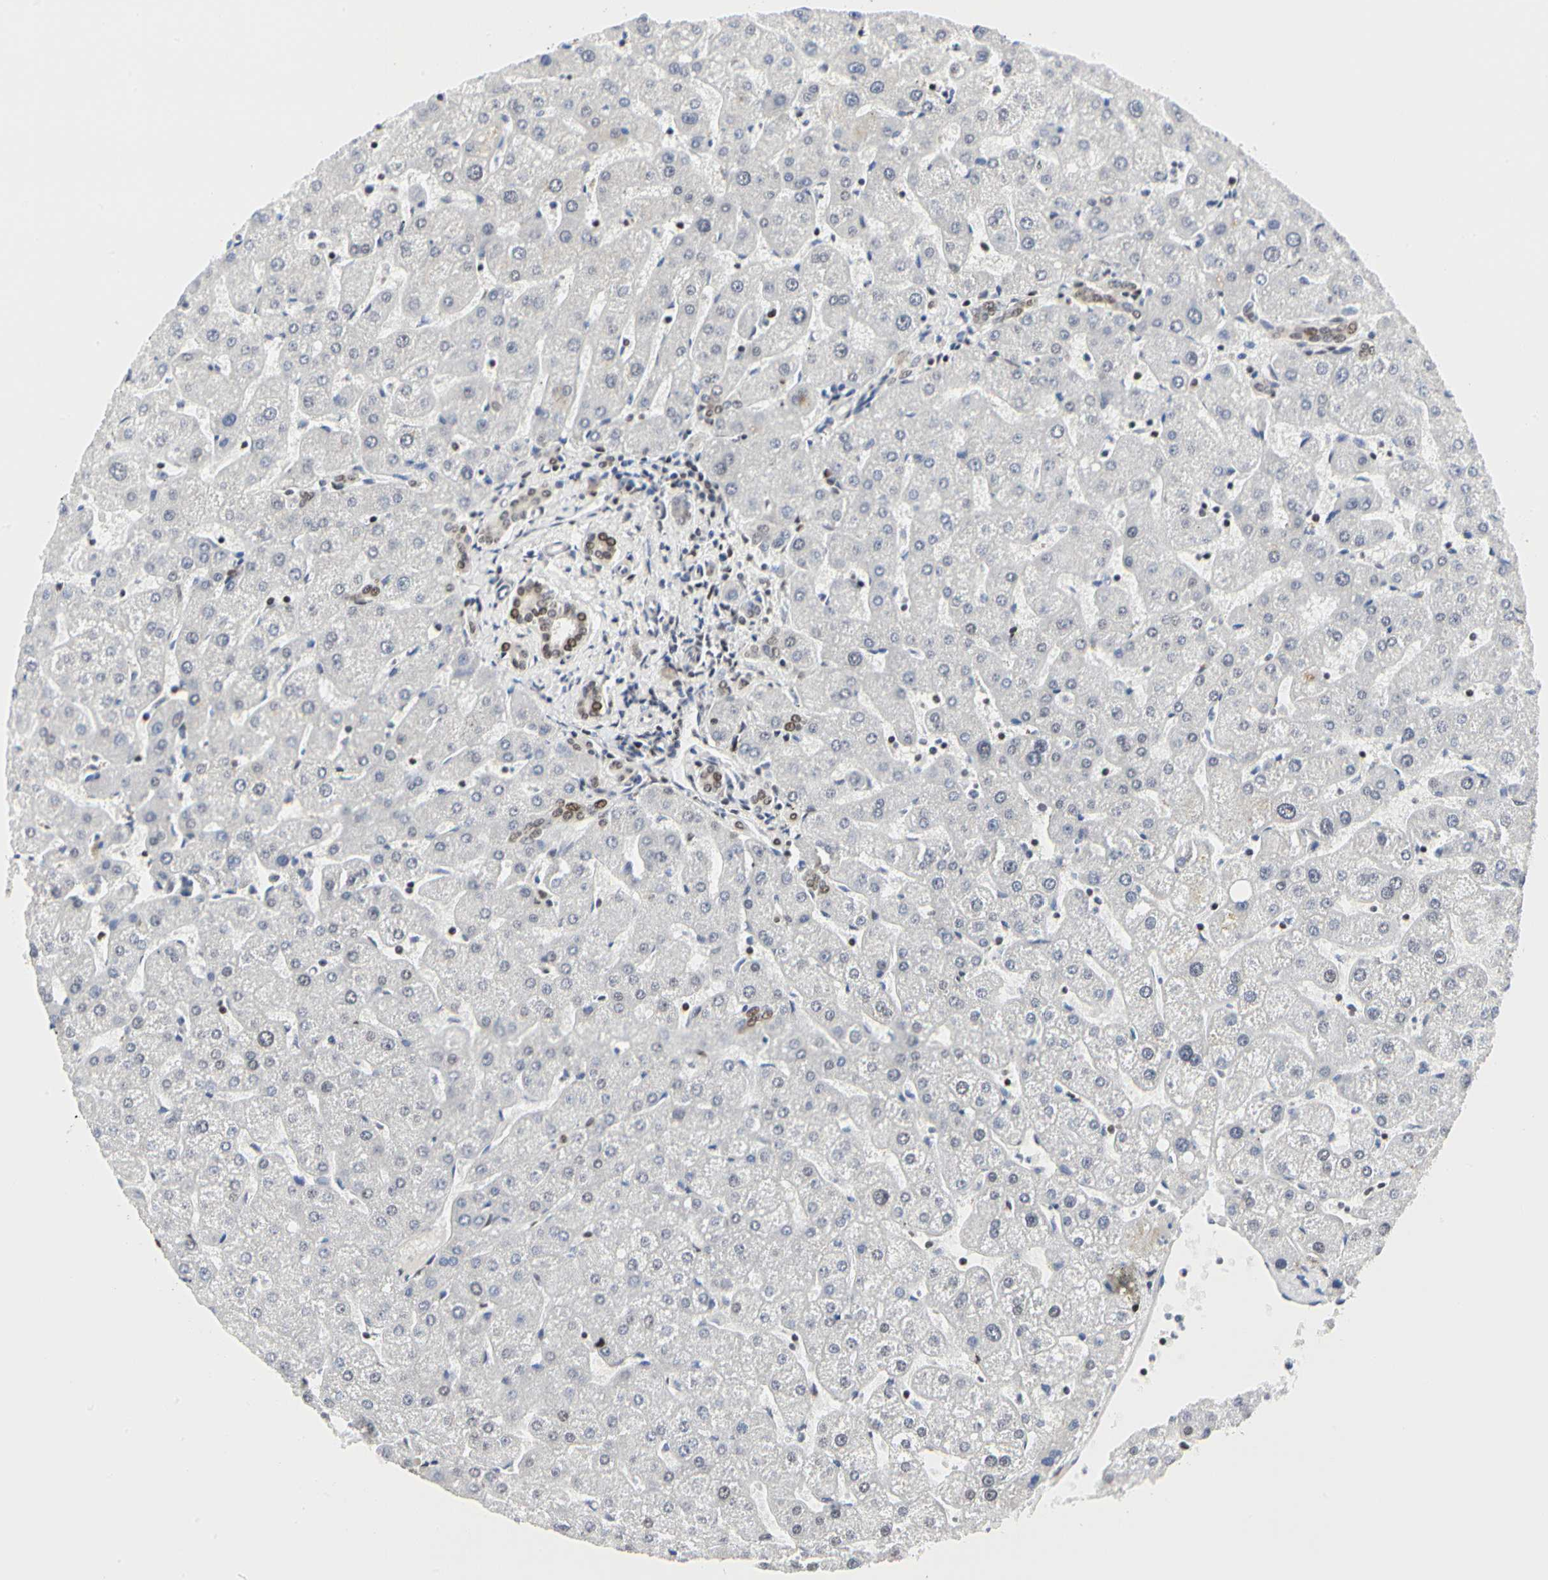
{"staining": {"intensity": "moderate", "quantity": ">75%", "location": "nuclear"}, "tissue": "liver", "cell_type": "Cholangiocytes", "image_type": "normal", "snomed": [{"axis": "morphology", "description": "Normal tissue, NOS"}, {"axis": "topography", "description": "Liver"}], "caption": "An immunohistochemistry (IHC) photomicrograph of unremarkable tissue is shown. Protein staining in brown shows moderate nuclear positivity in liver within cholangiocytes. (DAB = brown stain, brightfield microscopy at high magnification).", "gene": "PRMT3", "patient": {"sex": "male", "age": 67}}